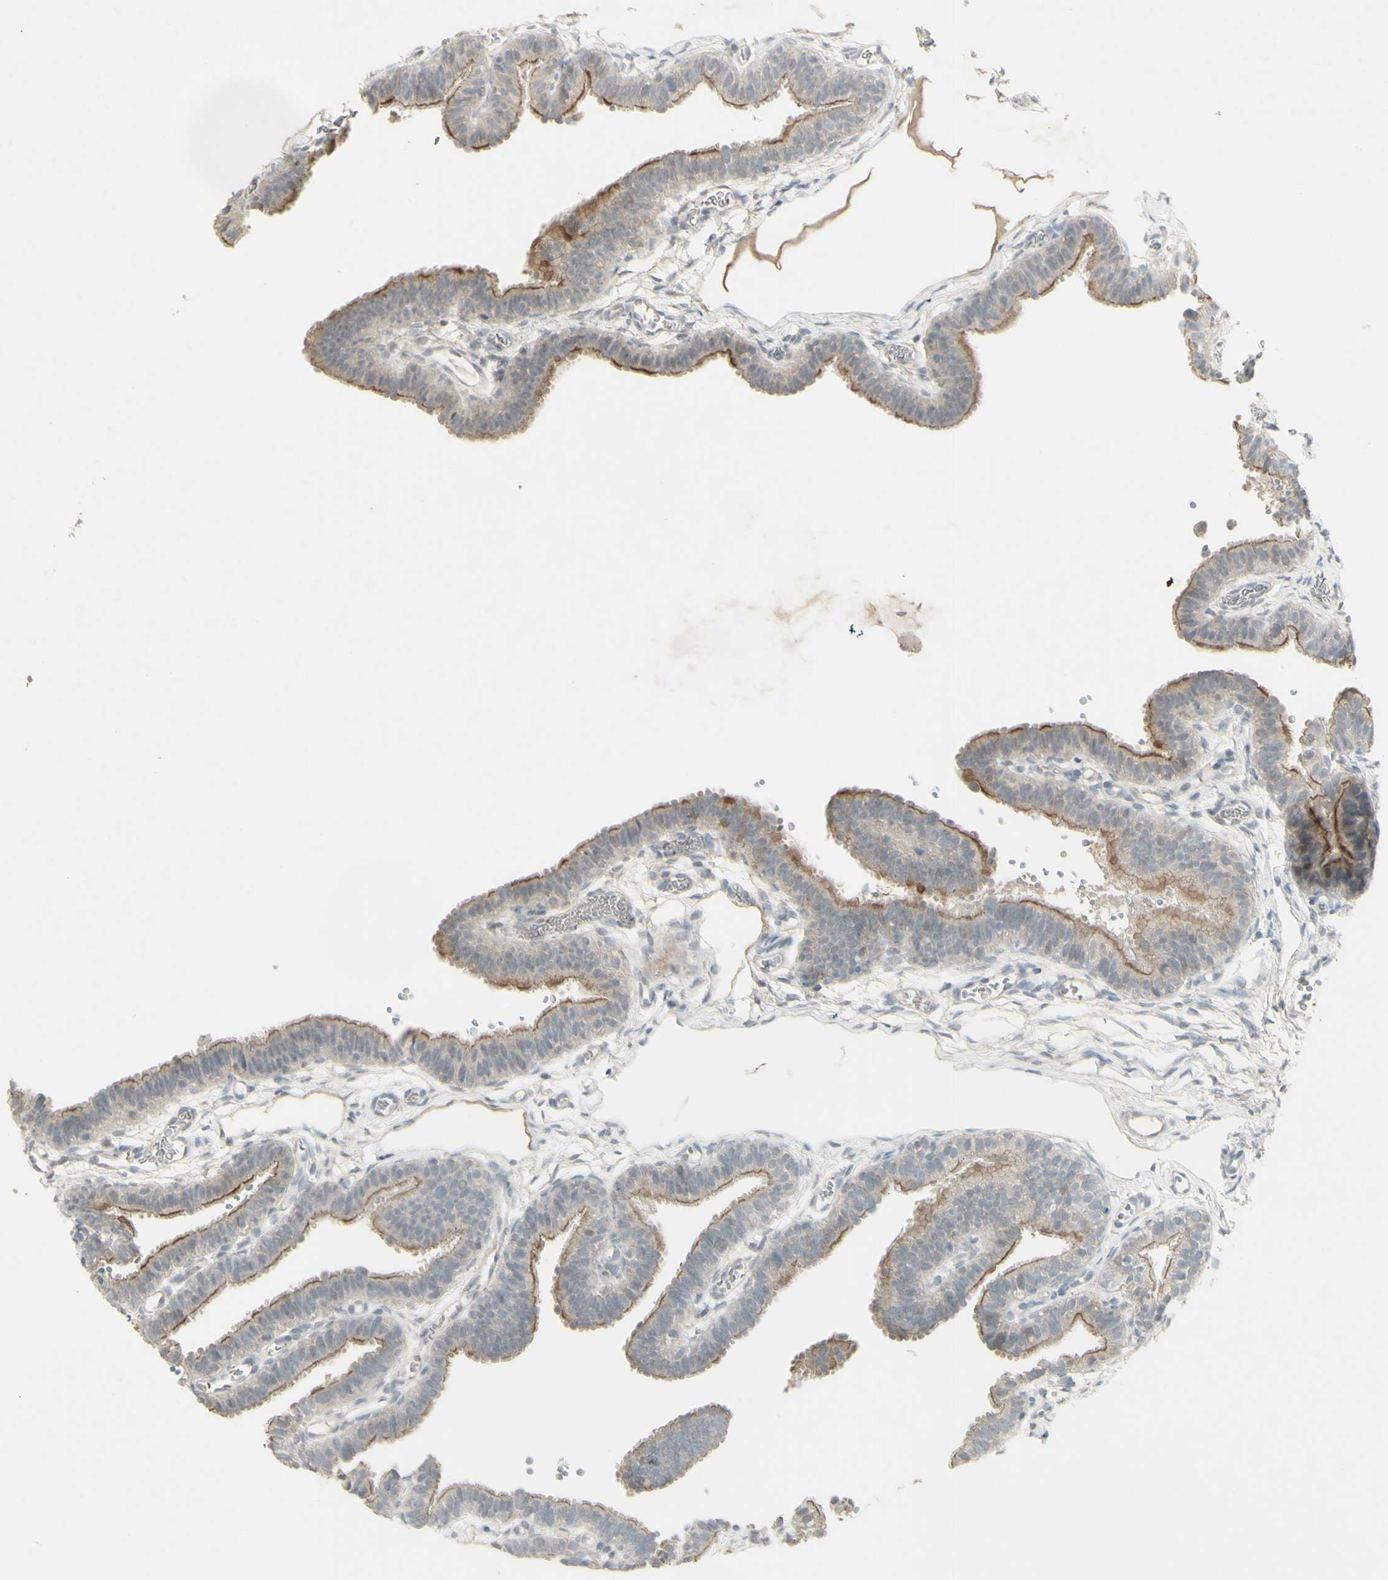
{"staining": {"intensity": "moderate", "quantity": "25%-75%", "location": "cytoplasmic/membranous"}, "tissue": "fallopian tube", "cell_type": "Glandular cells", "image_type": "normal", "snomed": [{"axis": "morphology", "description": "Normal tissue, NOS"}, {"axis": "topography", "description": "Fallopian tube"}, {"axis": "topography", "description": "Placenta"}], "caption": "Human fallopian tube stained for a protein (brown) demonstrates moderate cytoplasmic/membranous positive positivity in approximately 25%-75% of glandular cells.", "gene": "C1orf116", "patient": {"sex": "female", "age": 34}}